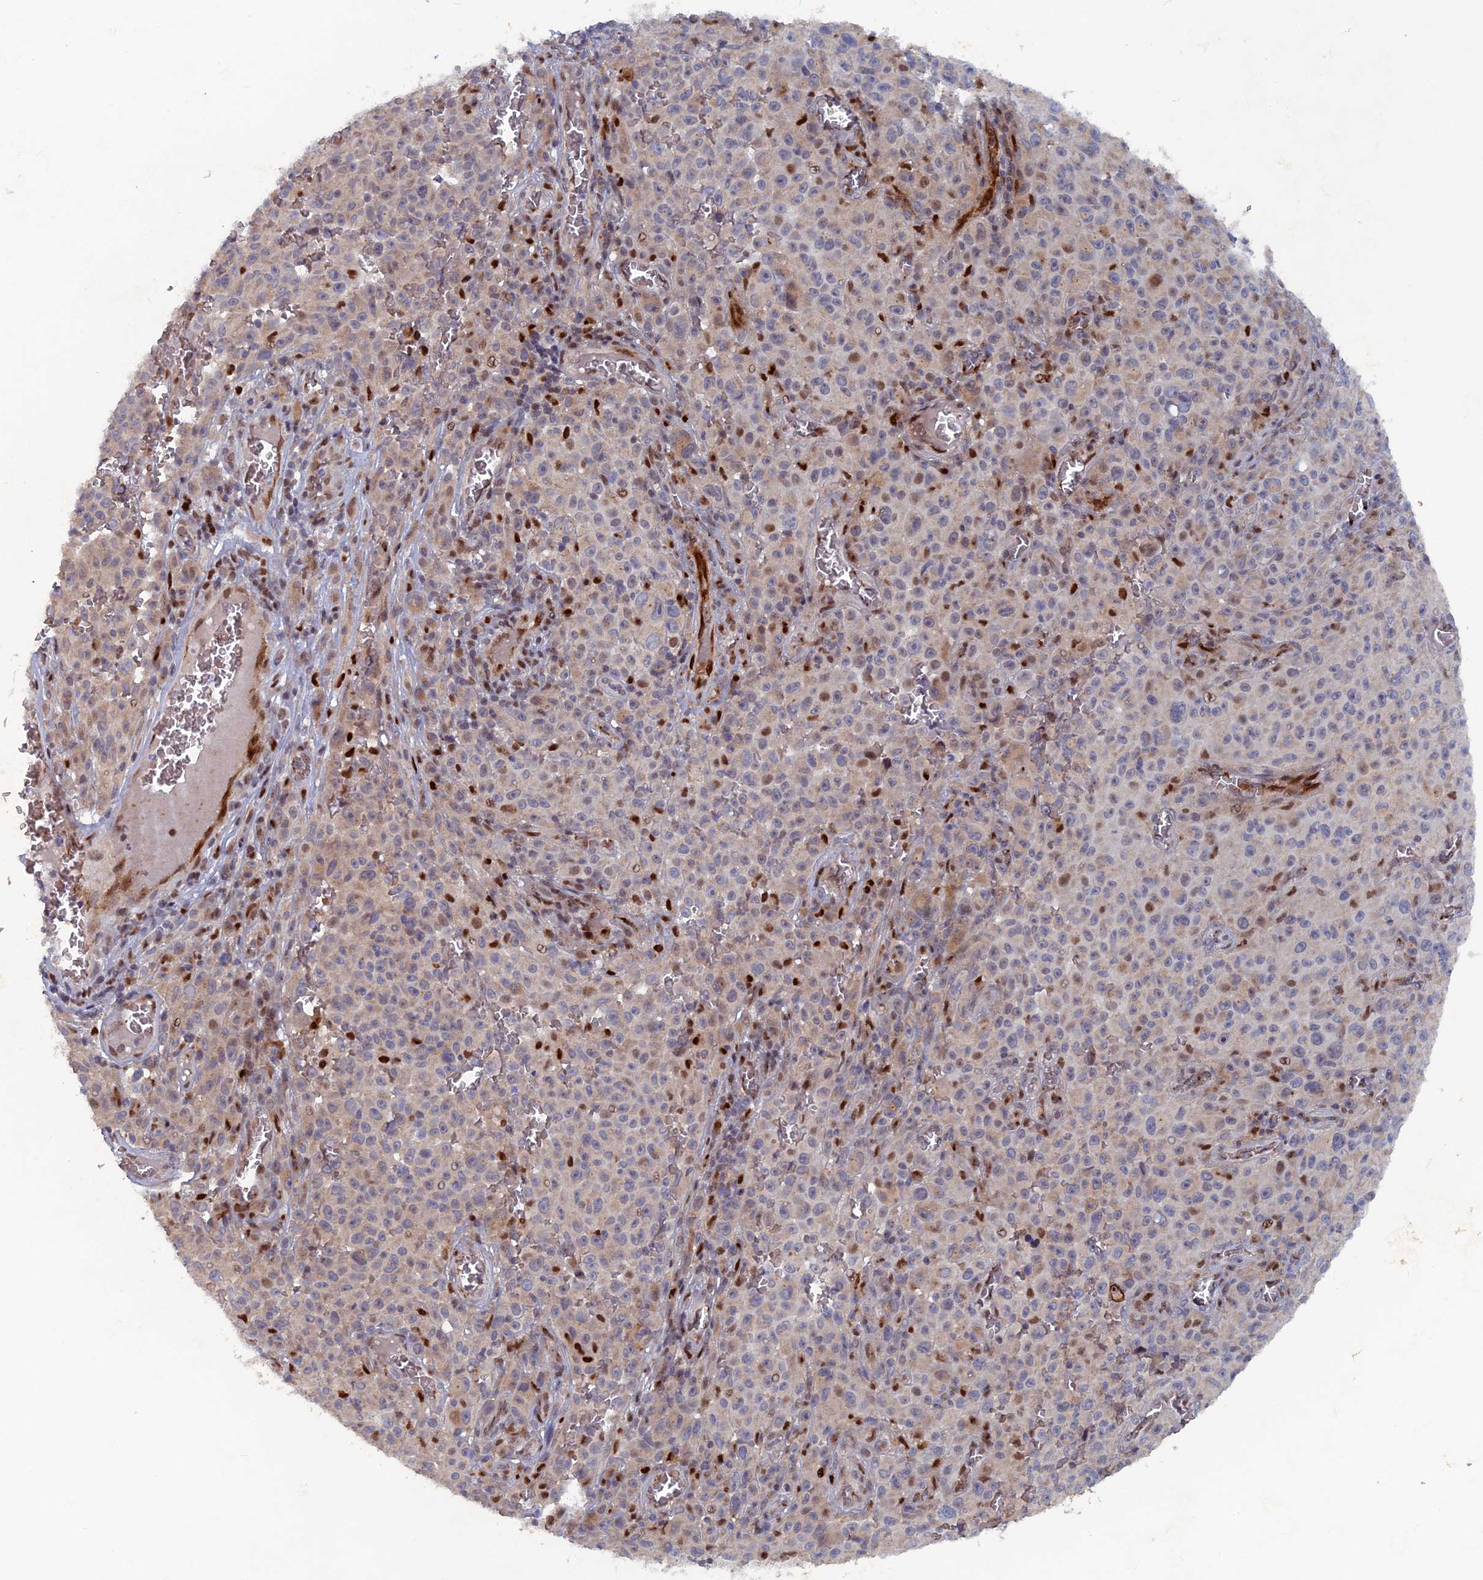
{"staining": {"intensity": "weak", "quantity": "<25%", "location": "nuclear"}, "tissue": "melanoma", "cell_type": "Tumor cells", "image_type": "cancer", "snomed": [{"axis": "morphology", "description": "Malignant melanoma, NOS"}, {"axis": "topography", "description": "Skin"}], "caption": "Histopathology image shows no significant protein positivity in tumor cells of melanoma.", "gene": "SH3D21", "patient": {"sex": "female", "age": 82}}